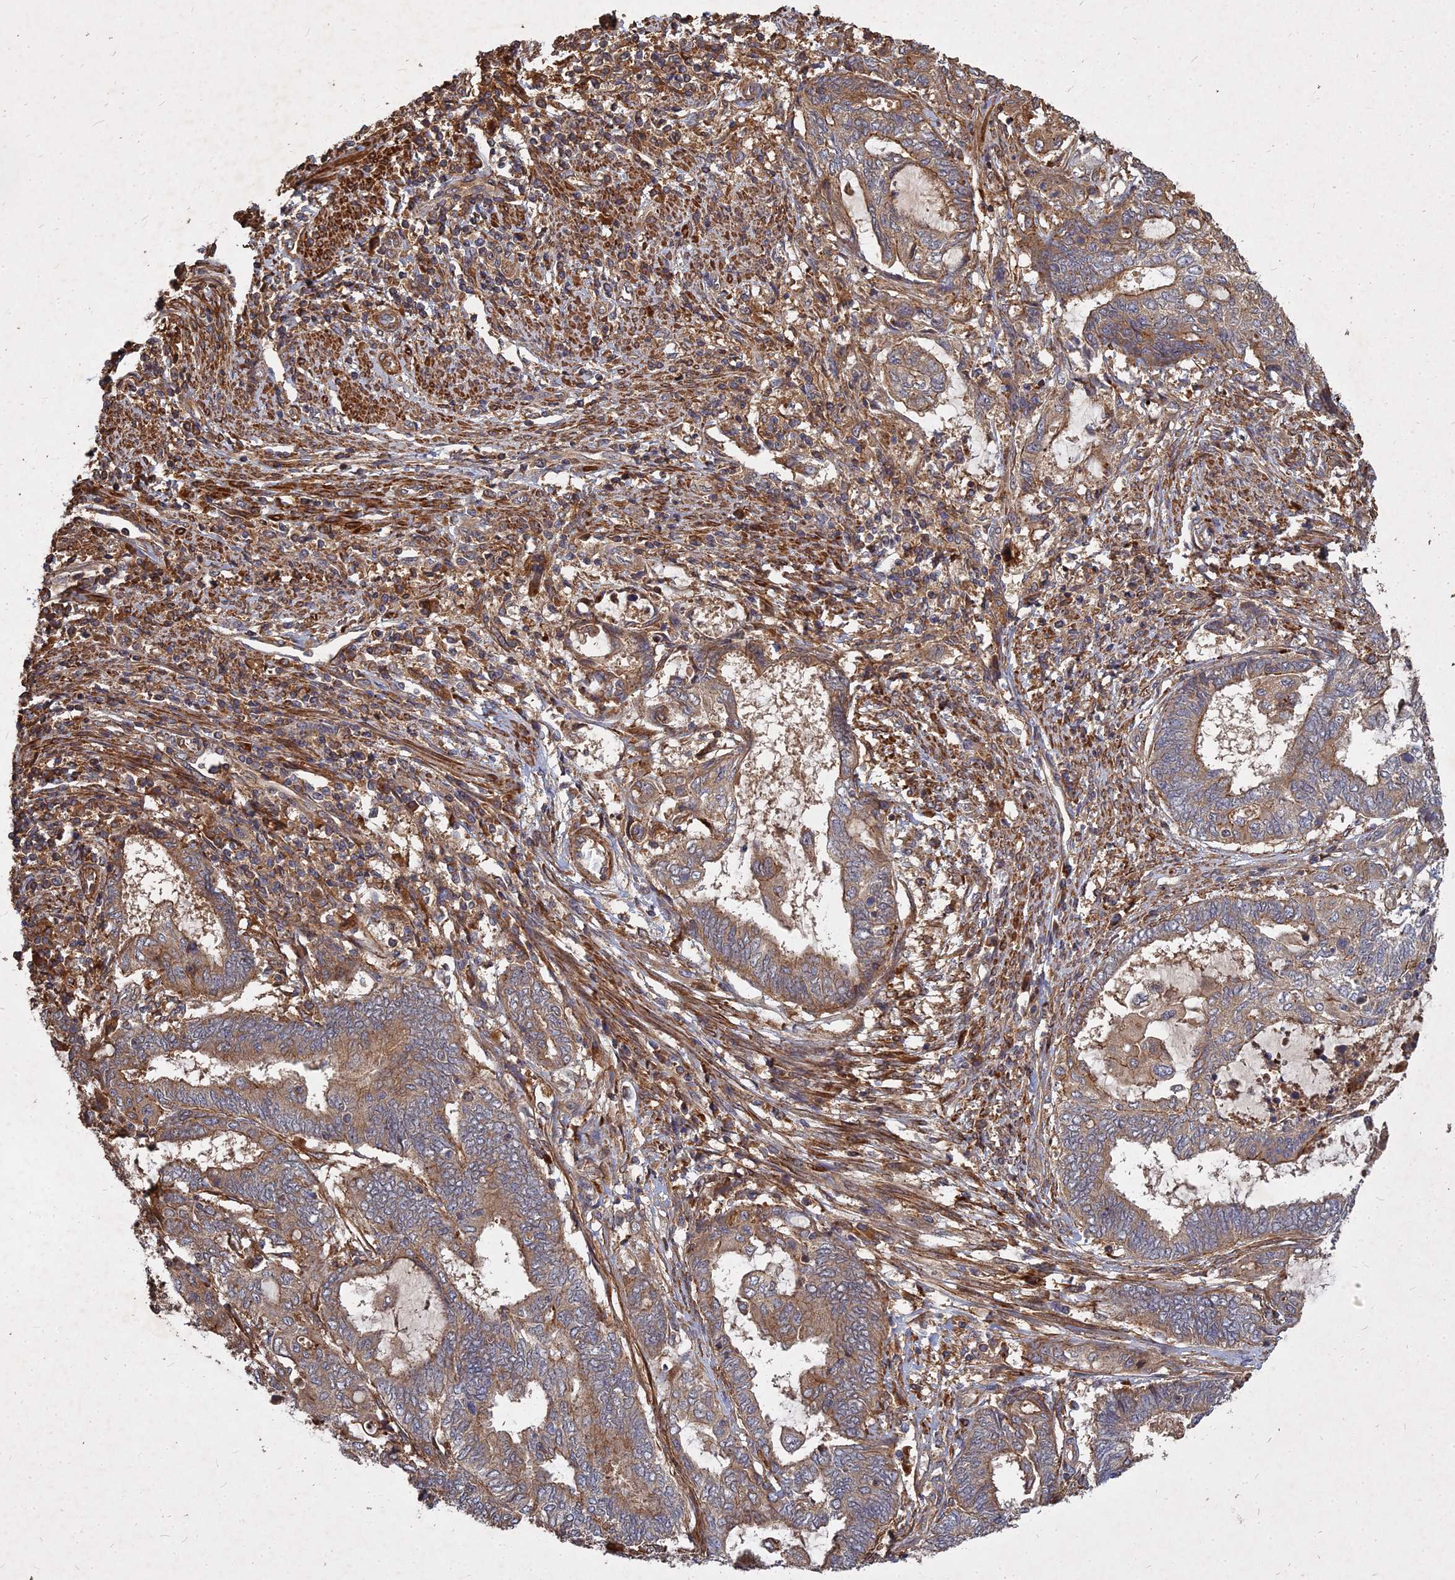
{"staining": {"intensity": "moderate", "quantity": ">75%", "location": "cytoplasmic/membranous"}, "tissue": "endometrial cancer", "cell_type": "Tumor cells", "image_type": "cancer", "snomed": [{"axis": "morphology", "description": "Adenocarcinoma, NOS"}, {"axis": "topography", "description": "Uterus"}, {"axis": "topography", "description": "Endometrium"}], "caption": "Immunohistochemical staining of endometrial cancer (adenocarcinoma) reveals medium levels of moderate cytoplasmic/membranous positivity in approximately >75% of tumor cells.", "gene": "UBE2W", "patient": {"sex": "female", "age": 70}}